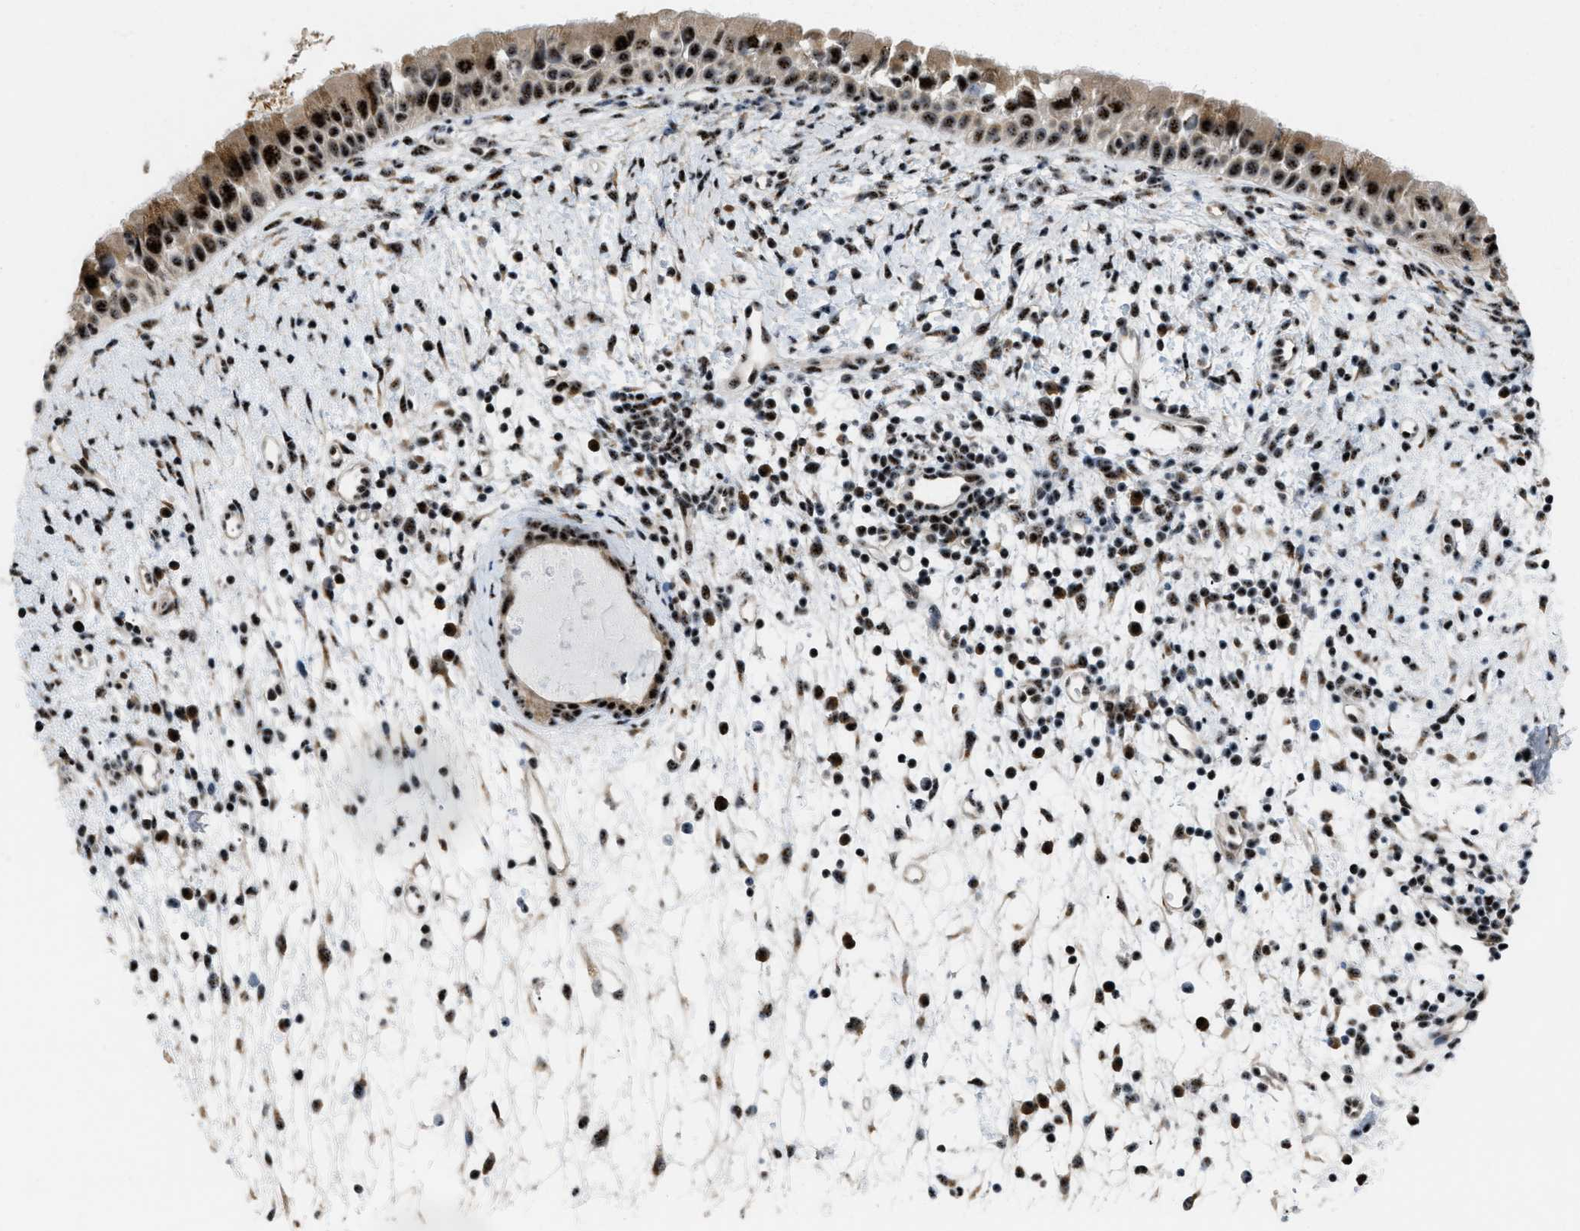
{"staining": {"intensity": "strong", "quantity": ">75%", "location": "nuclear"}, "tissue": "nasopharynx", "cell_type": "Respiratory epithelial cells", "image_type": "normal", "snomed": [{"axis": "morphology", "description": "Normal tissue, NOS"}, {"axis": "topography", "description": "Nasopharynx"}], "caption": "A photomicrograph showing strong nuclear staining in about >75% of respiratory epithelial cells in unremarkable nasopharynx, as visualized by brown immunohistochemical staining.", "gene": "CDR2", "patient": {"sex": "male", "age": 22}}